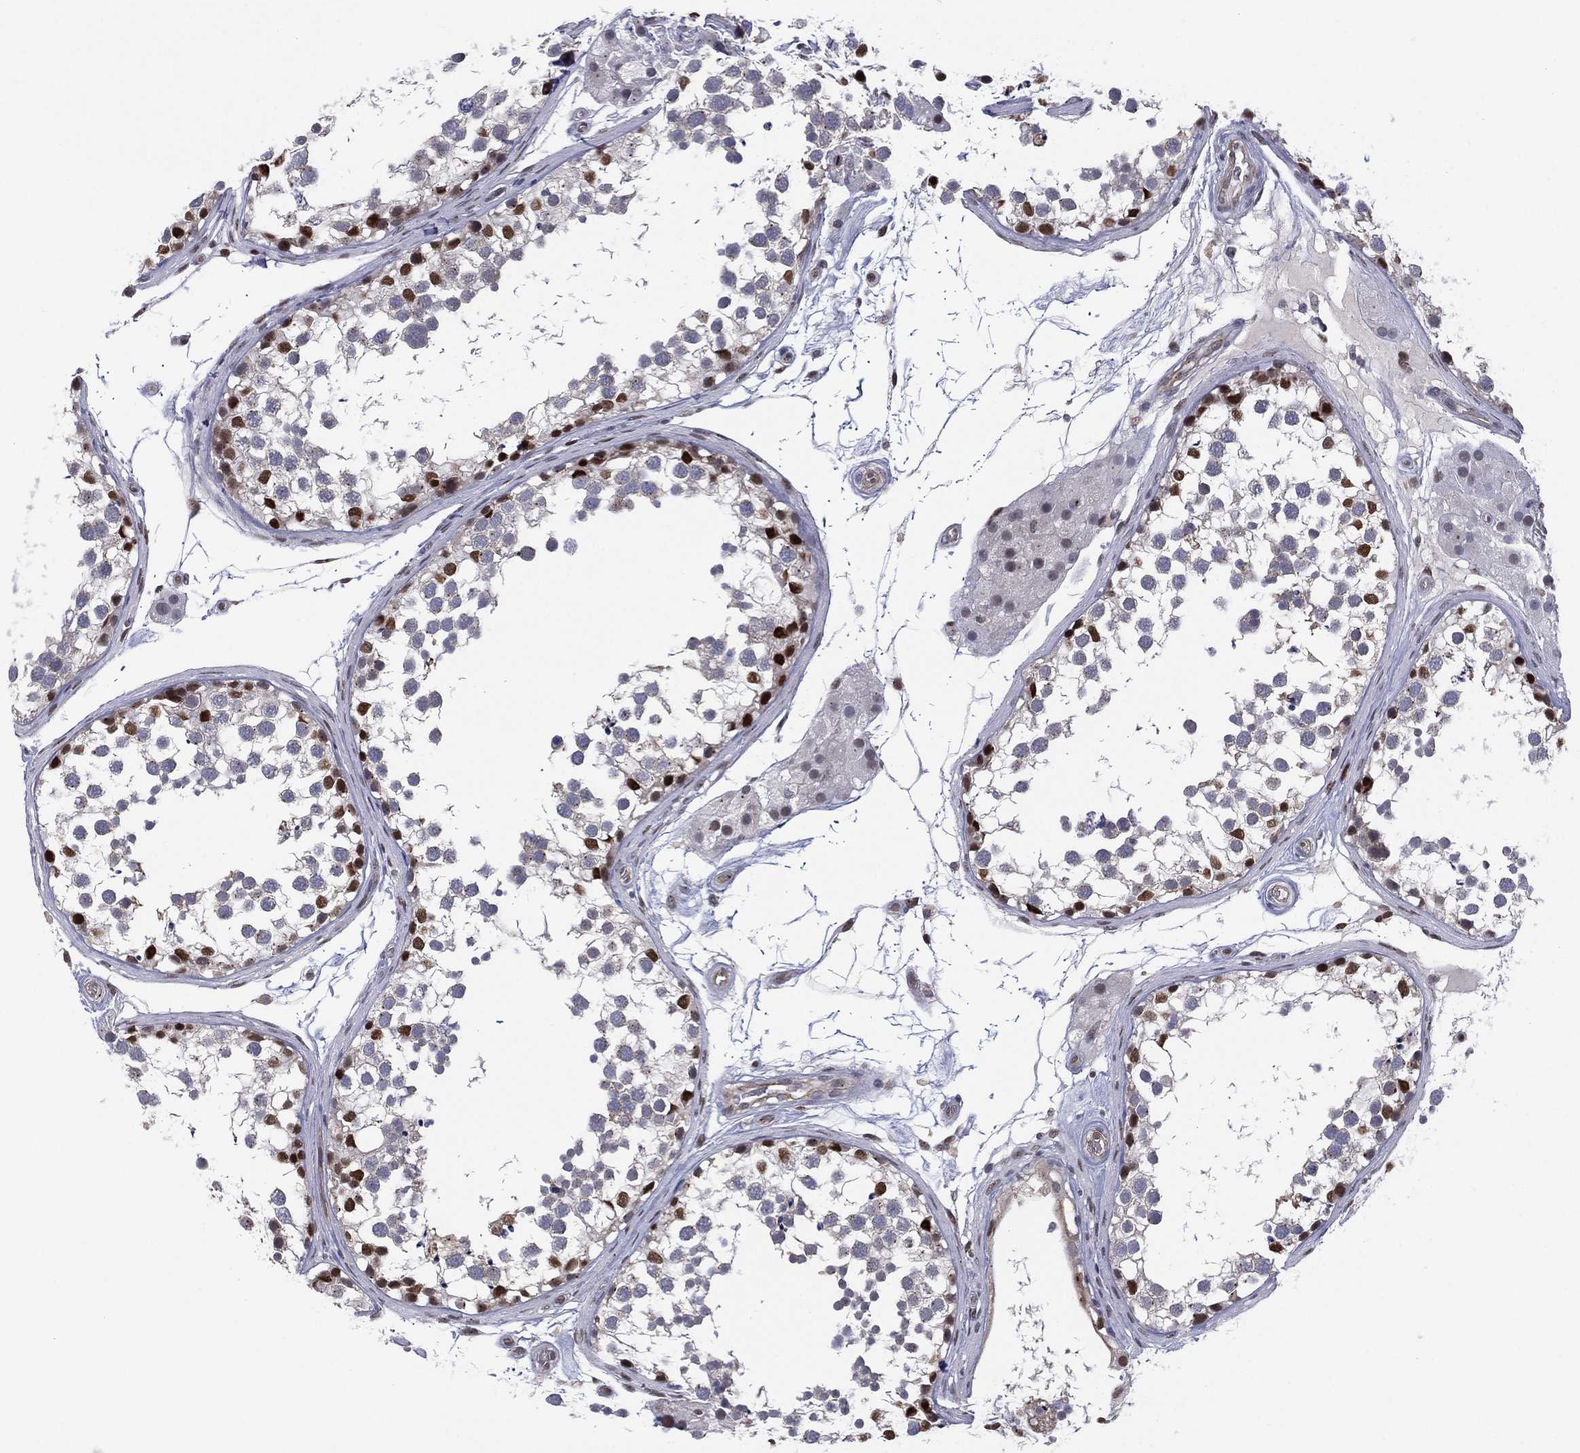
{"staining": {"intensity": "strong", "quantity": "<25%", "location": "nuclear"}, "tissue": "testis", "cell_type": "Cells in seminiferous ducts", "image_type": "normal", "snomed": [{"axis": "morphology", "description": "Normal tissue, NOS"}, {"axis": "morphology", "description": "Seminoma, NOS"}, {"axis": "topography", "description": "Testis"}], "caption": "Protein staining by IHC displays strong nuclear positivity in about <25% of cells in seminiferous ducts in unremarkable testis. (DAB (3,3'-diaminobenzidine) IHC with brightfield microscopy, high magnification).", "gene": "GSE1", "patient": {"sex": "male", "age": 65}}